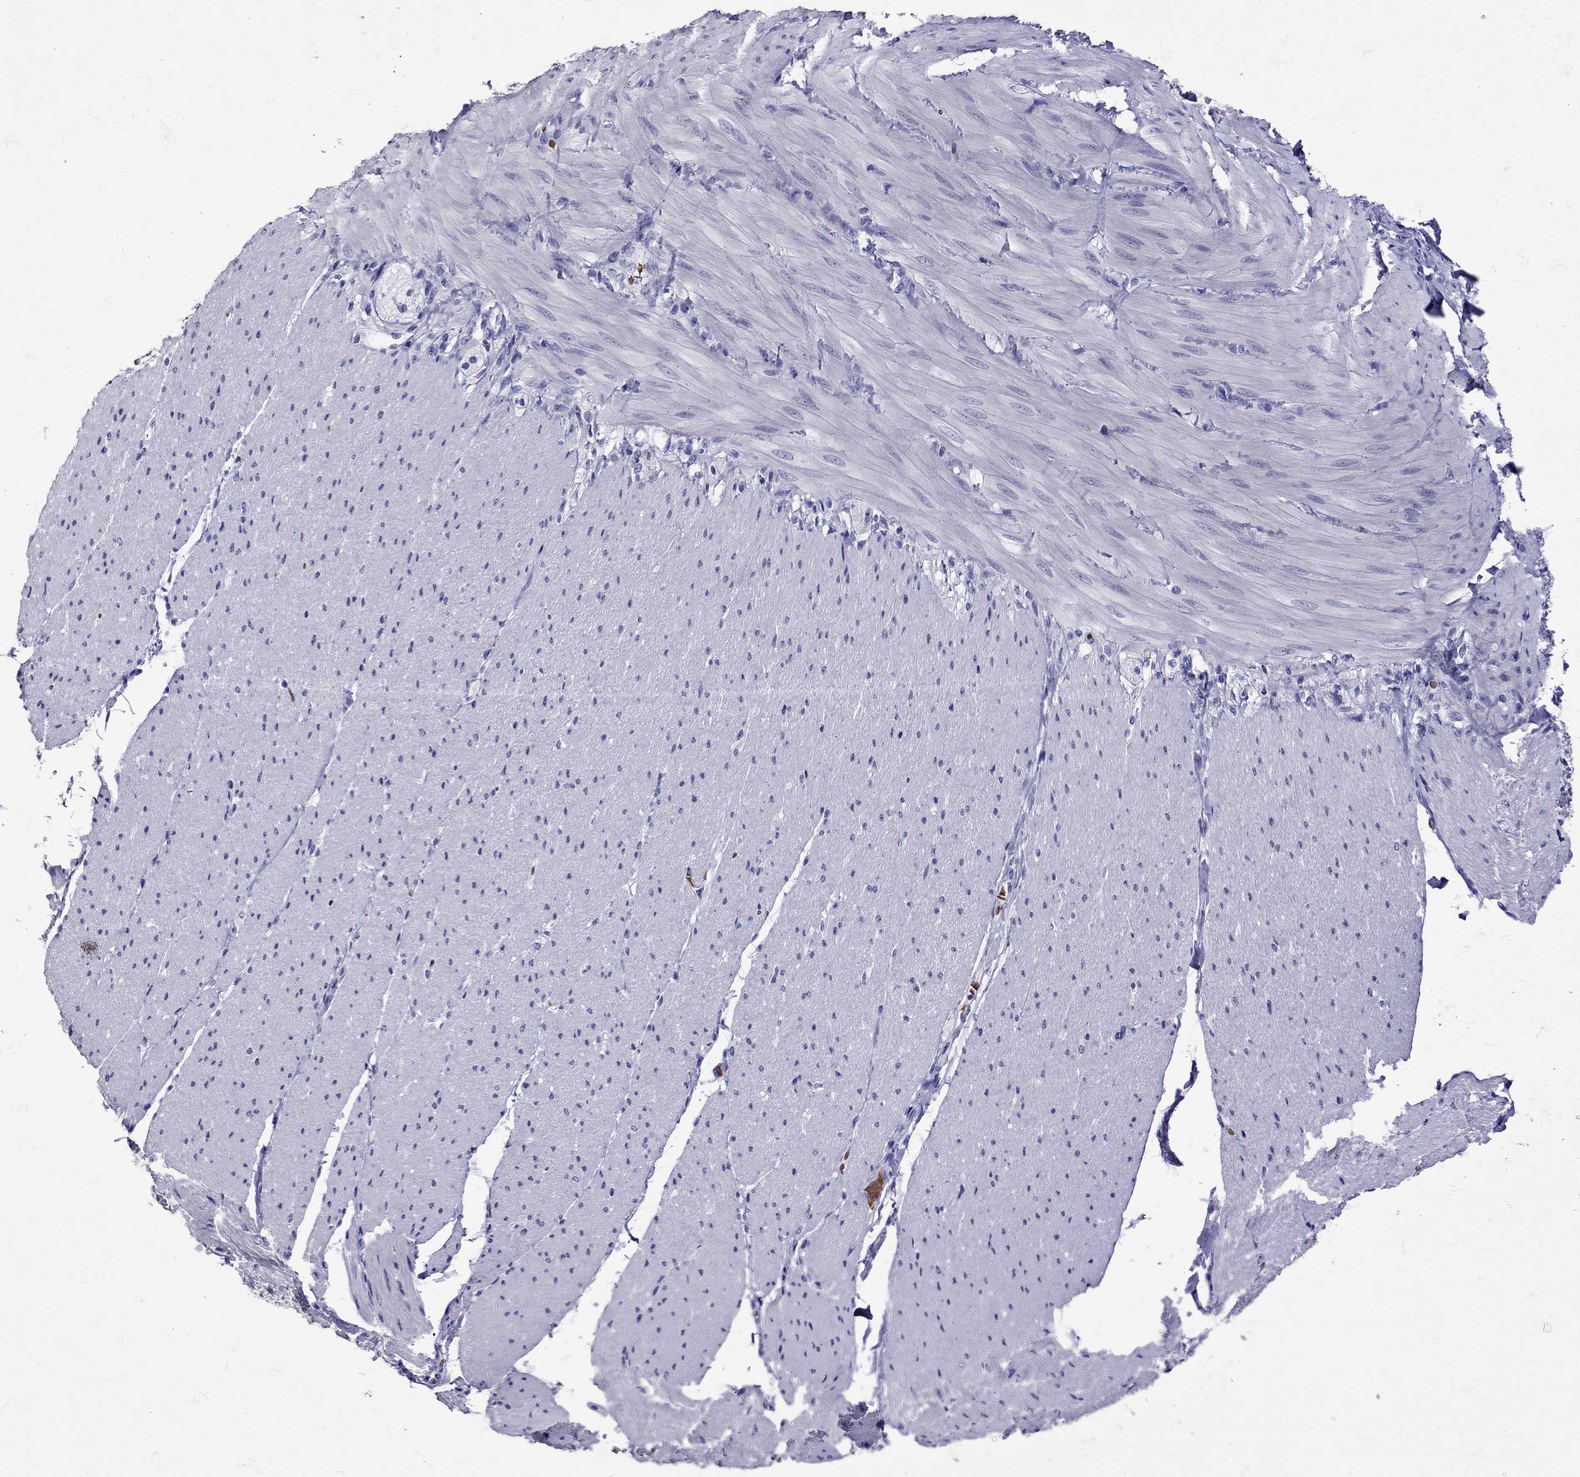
{"staining": {"intensity": "negative", "quantity": "none", "location": "none"}, "tissue": "adipose tissue", "cell_type": "Adipocytes", "image_type": "normal", "snomed": [{"axis": "morphology", "description": "Normal tissue, NOS"}, {"axis": "topography", "description": "Smooth muscle"}, {"axis": "topography", "description": "Duodenum"}, {"axis": "topography", "description": "Peripheral nerve tissue"}], "caption": "Photomicrograph shows no significant protein expression in adipocytes of unremarkable adipose tissue.", "gene": "TBR1", "patient": {"sex": "female", "age": 61}}